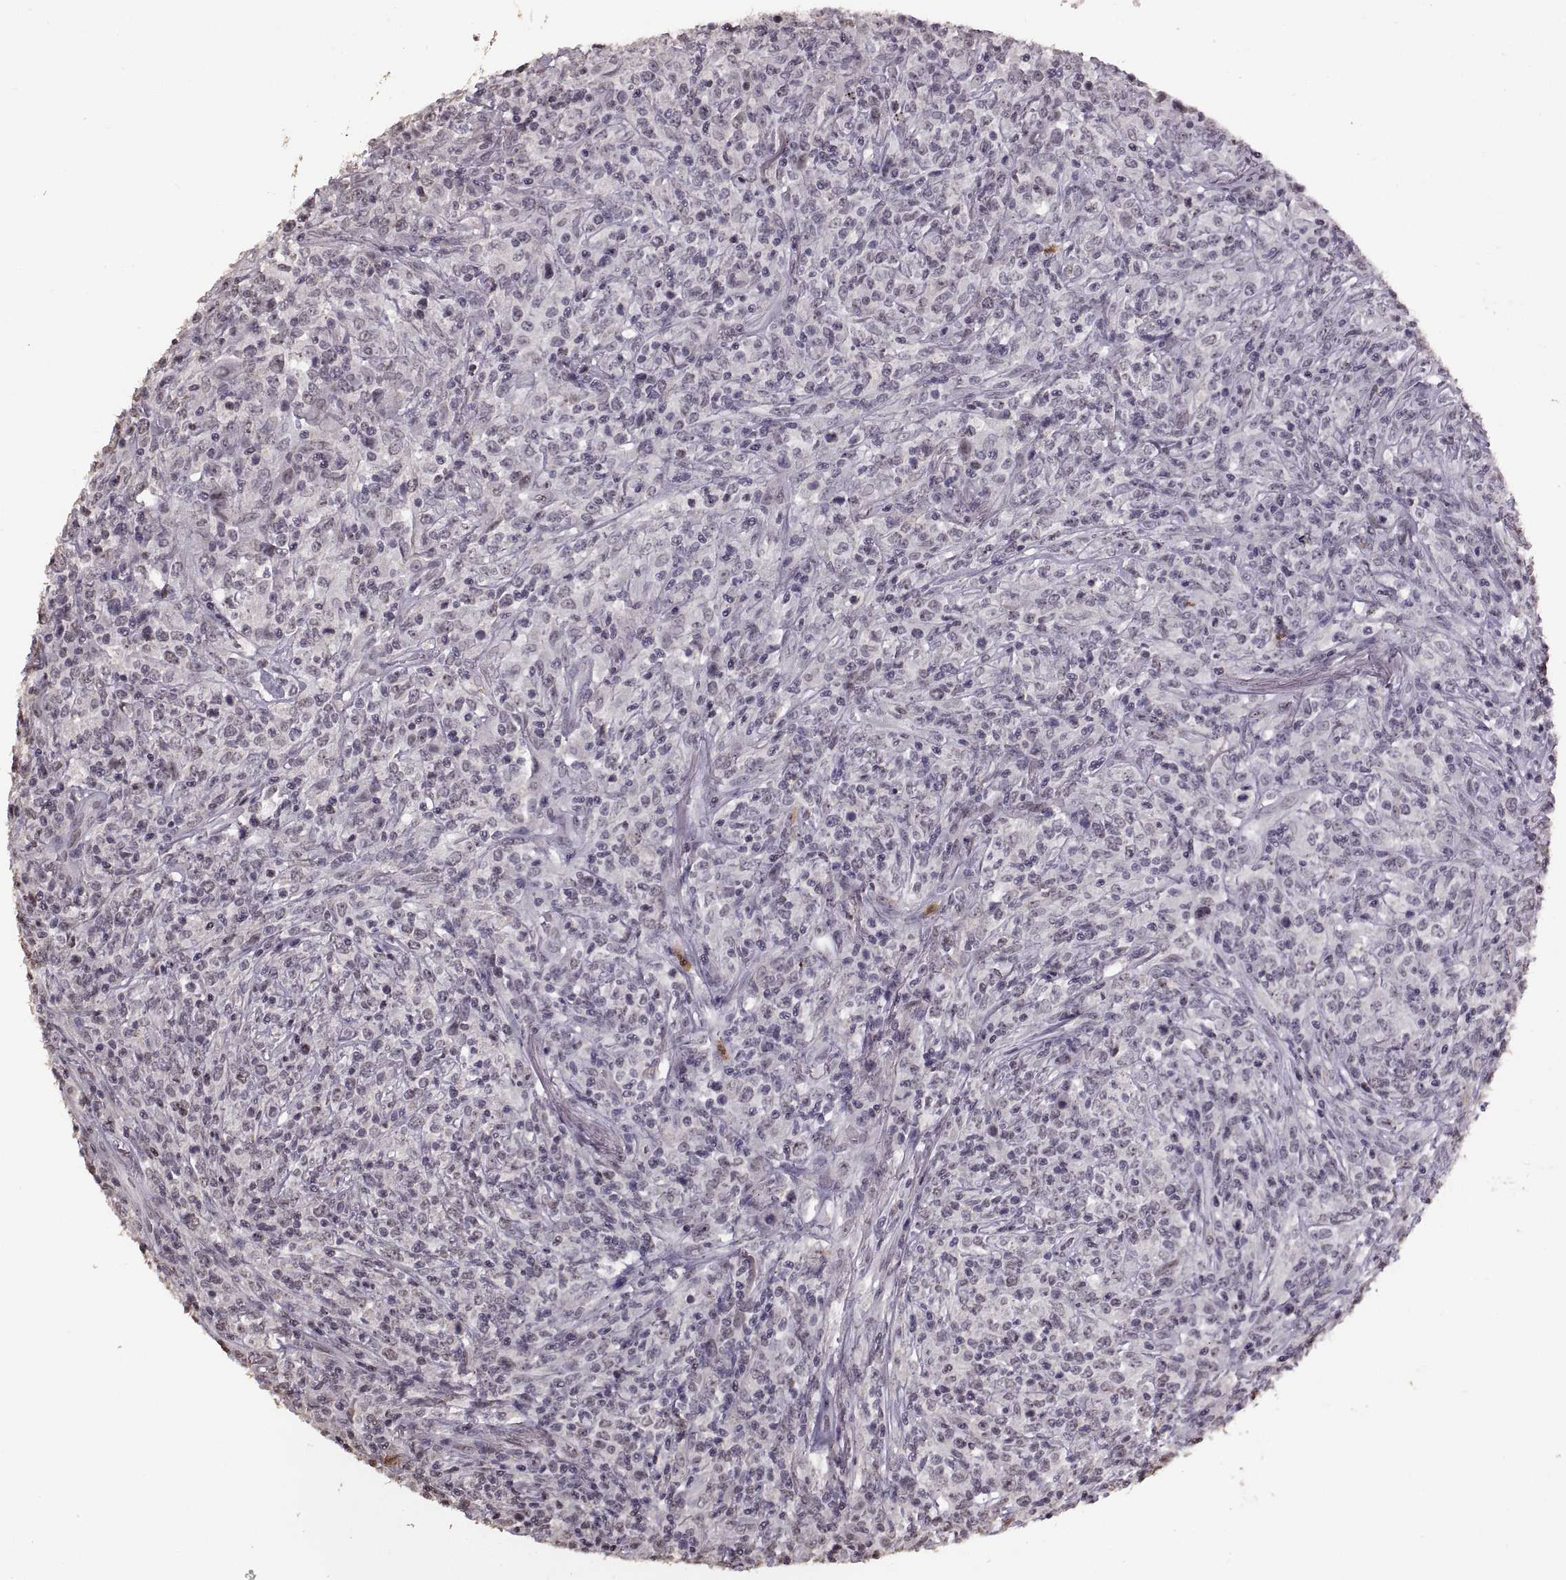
{"staining": {"intensity": "negative", "quantity": "none", "location": "none"}, "tissue": "lymphoma", "cell_type": "Tumor cells", "image_type": "cancer", "snomed": [{"axis": "morphology", "description": "Malignant lymphoma, non-Hodgkin's type, High grade"}, {"axis": "topography", "description": "Lung"}], "caption": "Tumor cells show no significant protein staining in lymphoma.", "gene": "PALS1", "patient": {"sex": "male", "age": 79}}